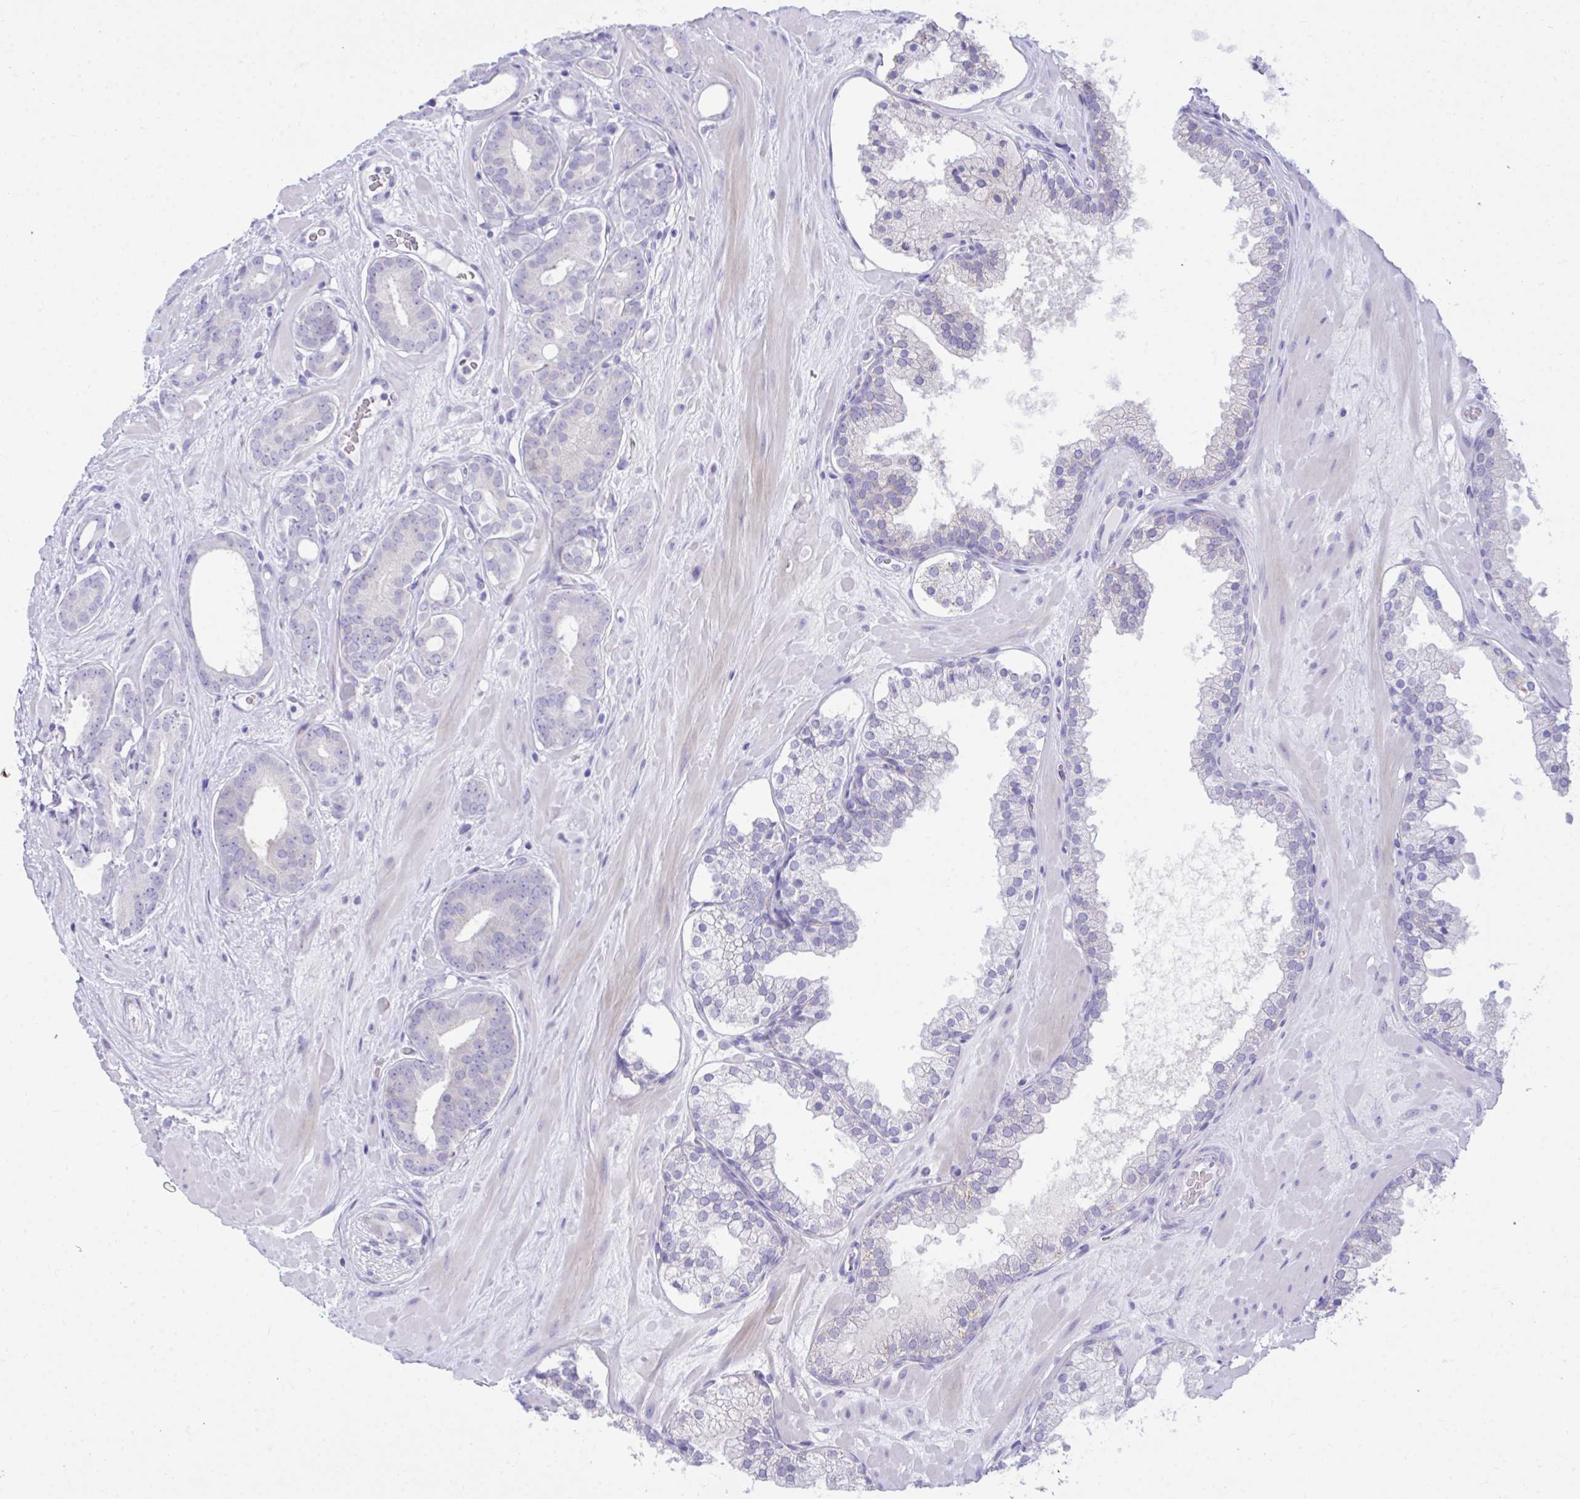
{"staining": {"intensity": "negative", "quantity": "none", "location": "none"}, "tissue": "prostate cancer", "cell_type": "Tumor cells", "image_type": "cancer", "snomed": [{"axis": "morphology", "description": "Adenocarcinoma, High grade"}, {"axis": "topography", "description": "Prostate"}], "caption": "This is a micrograph of IHC staining of prostate cancer (adenocarcinoma (high-grade)), which shows no expression in tumor cells. The staining is performed using DAB brown chromogen with nuclei counter-stained in using hematoxylin.", "gene": "PLEKHH1", "patient": {"sex": "male", "age": 66}}